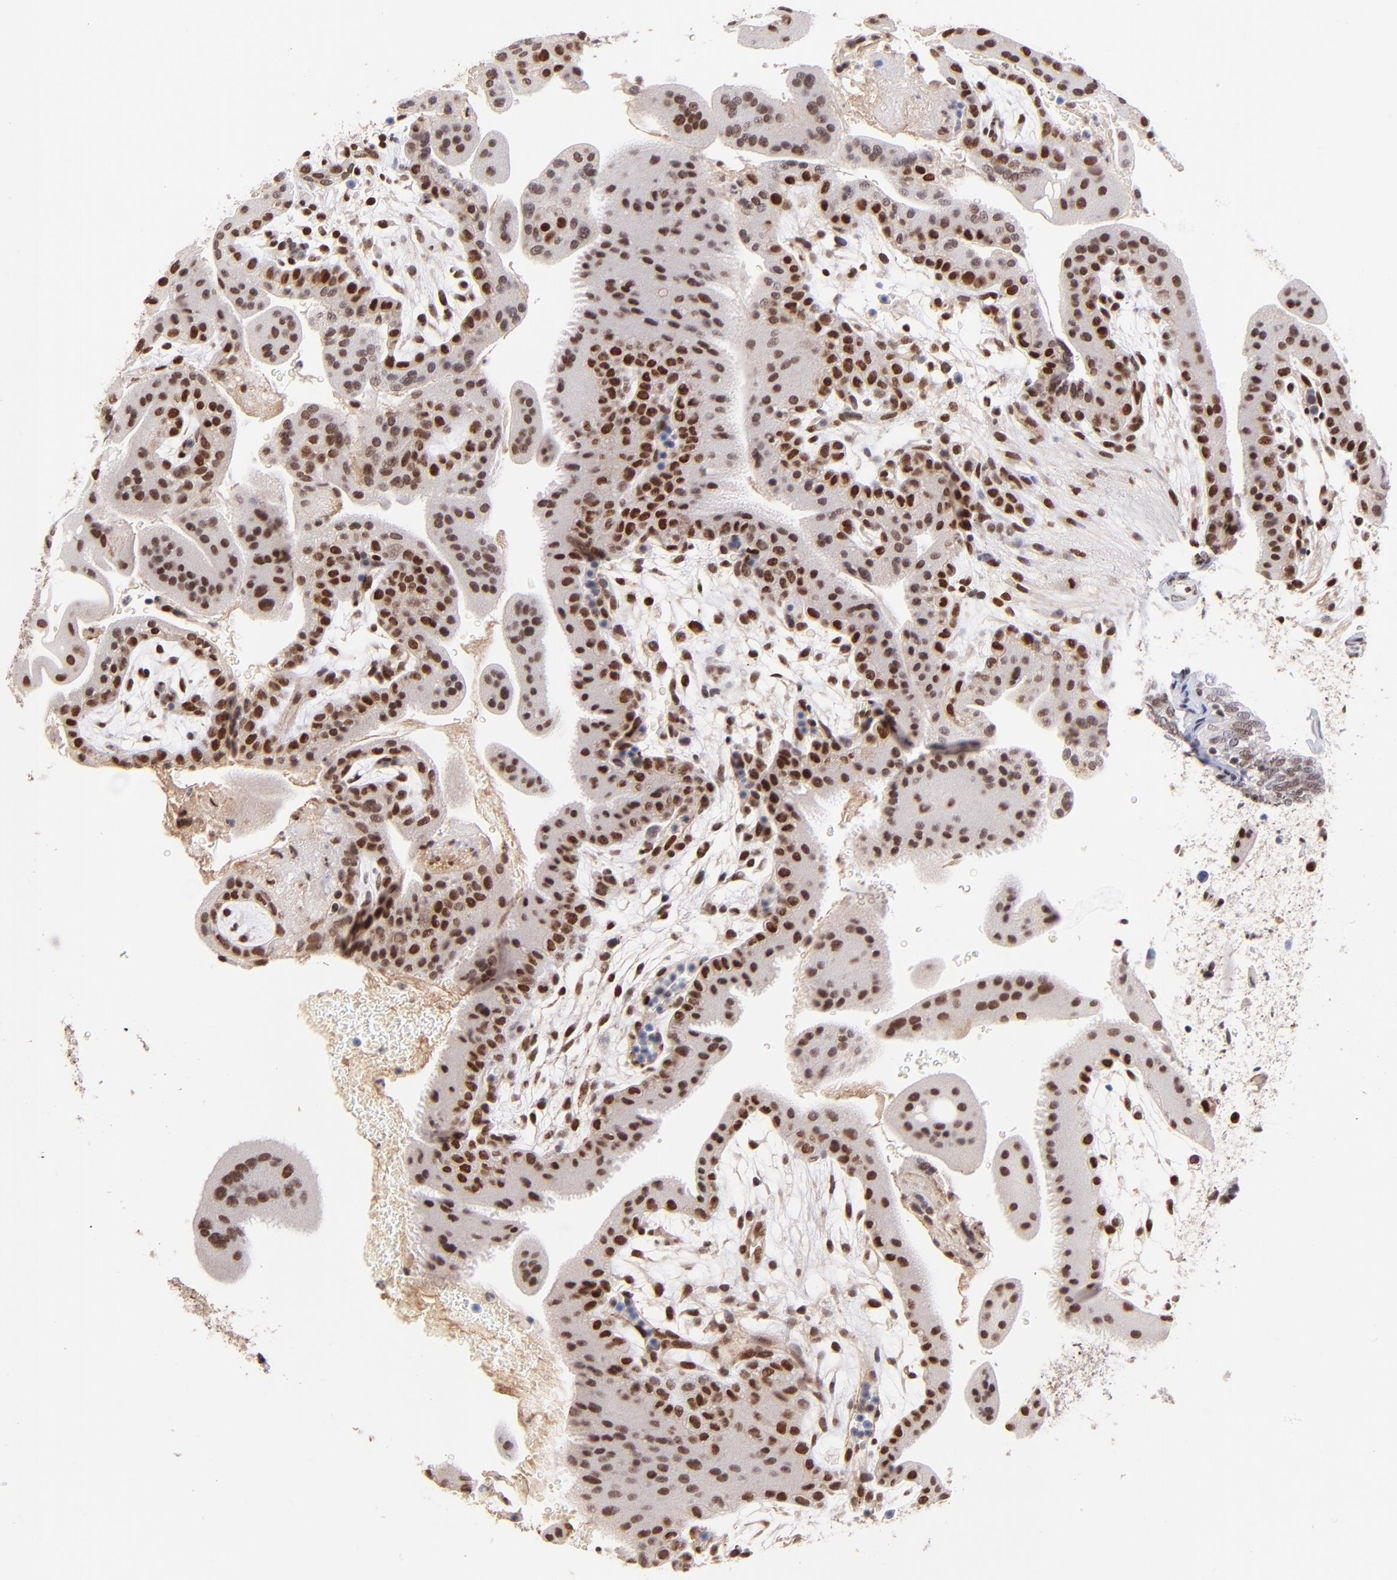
{"staining": {"intensity": "strong", "quantity": ">75%", "location": "nuclear"}, "tissue": "placenta", "cell_type": "Decidual cells", "image_type": "normal", "snomed": [{"axis": "morphology", "description": "Normal tissue, NOS"}, {"axis": "topography", "description": "Placenta"}], "caption": "The photomicrograph shows staining of unremarkable placenta, revealing strong nuclear protein expression (brown color) within decidual cells.", "gene": "MIDEAS", "patient": {"sex": "female", "age": 19}}